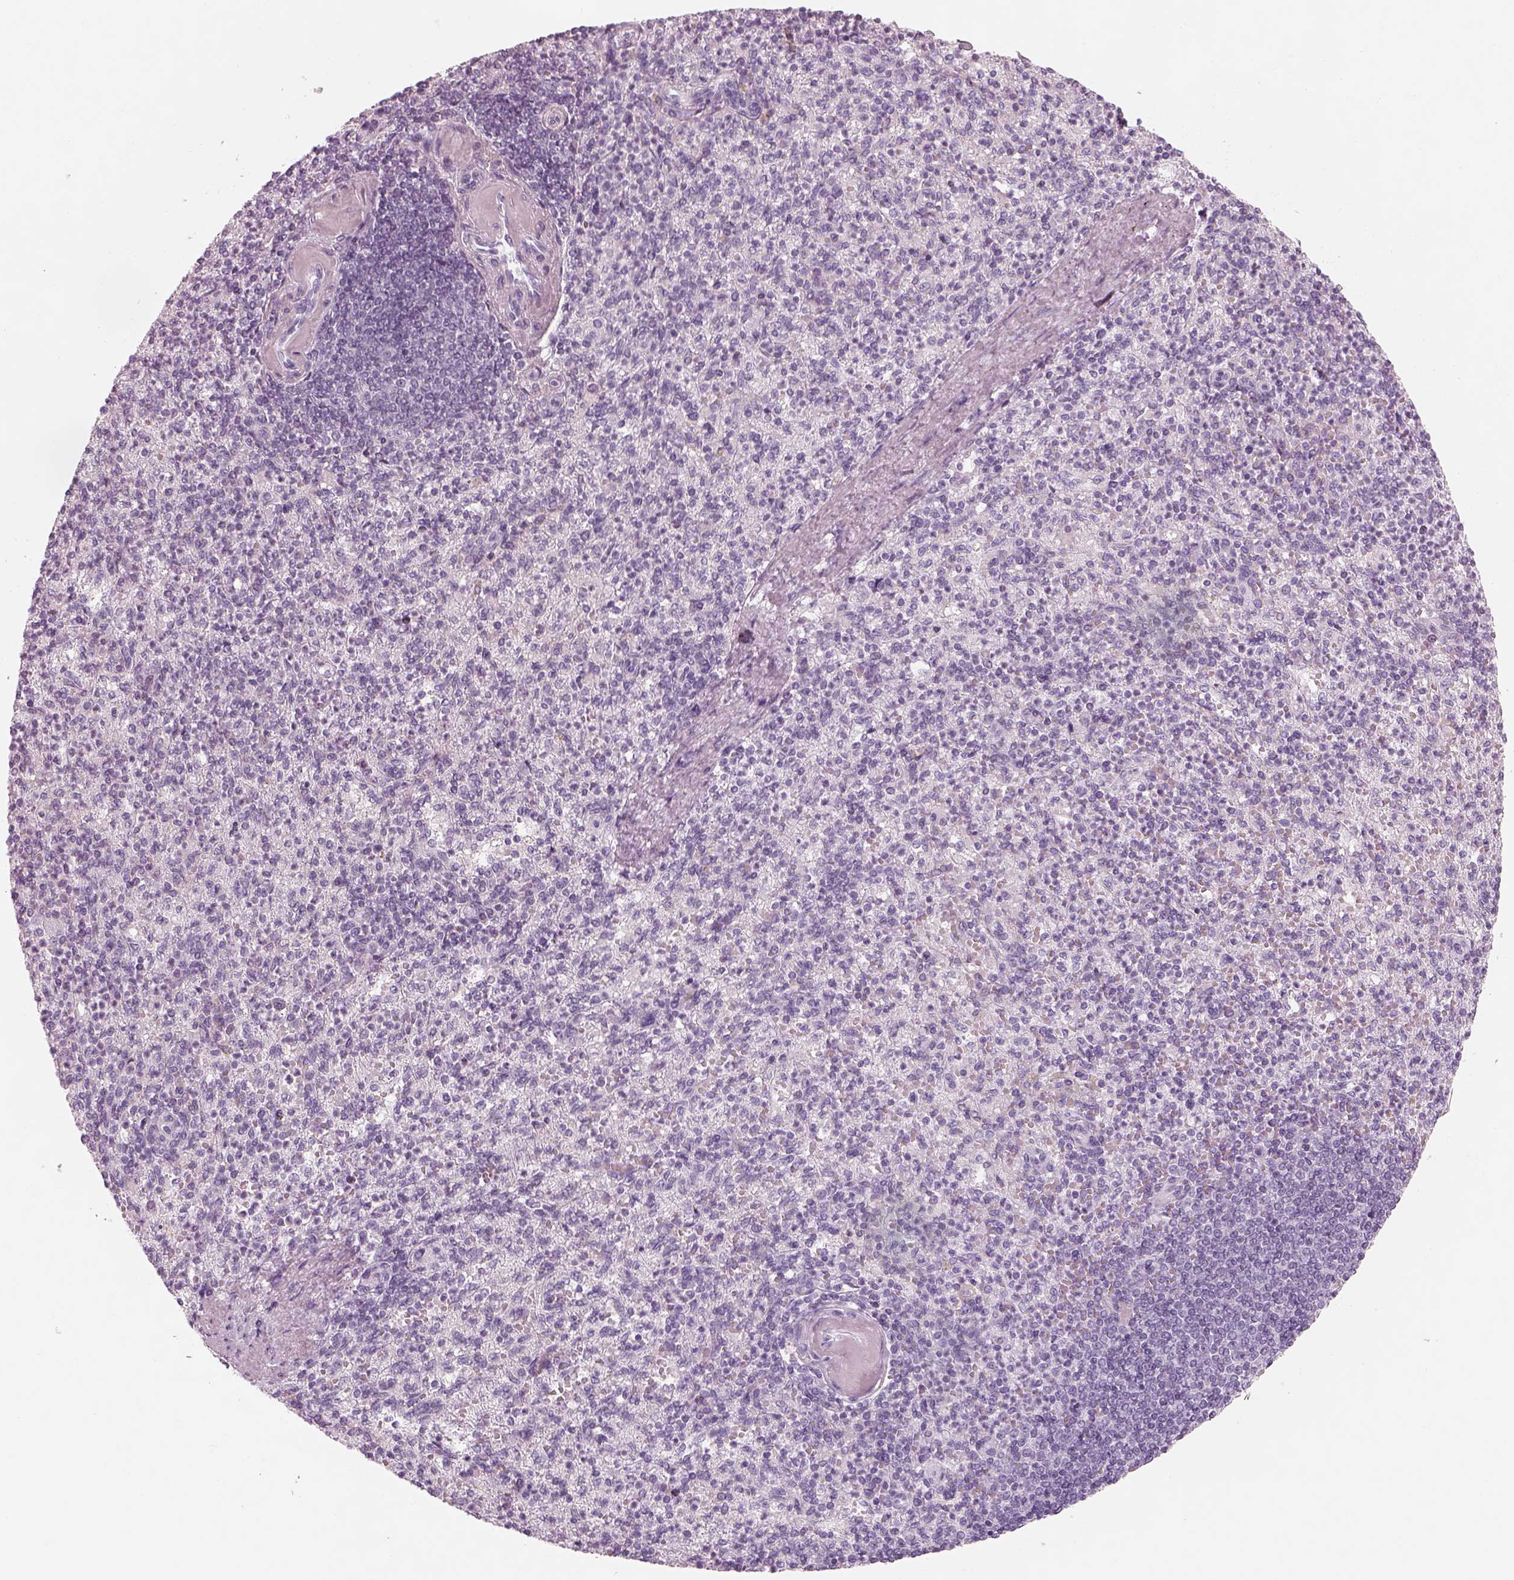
{"staining": {"intensity": "negative", "quantity": "none", "location": "none"}, "tissue": "spleen", "cell_type": "Cells in red pulp", "image_type": "normal", "snomed": [{"axis": "morphology", "description": "Normal tissue, NOS"}, {"axis": "topography", "description": "Spleen"}], "caption": "A high-resolution histopathology image shows immunohistochemistry staining of normal spleen, which displays no significant staining in cells in red pulp.", "gene": "SAG", "patient": {"sex": "female", "age": 74}}